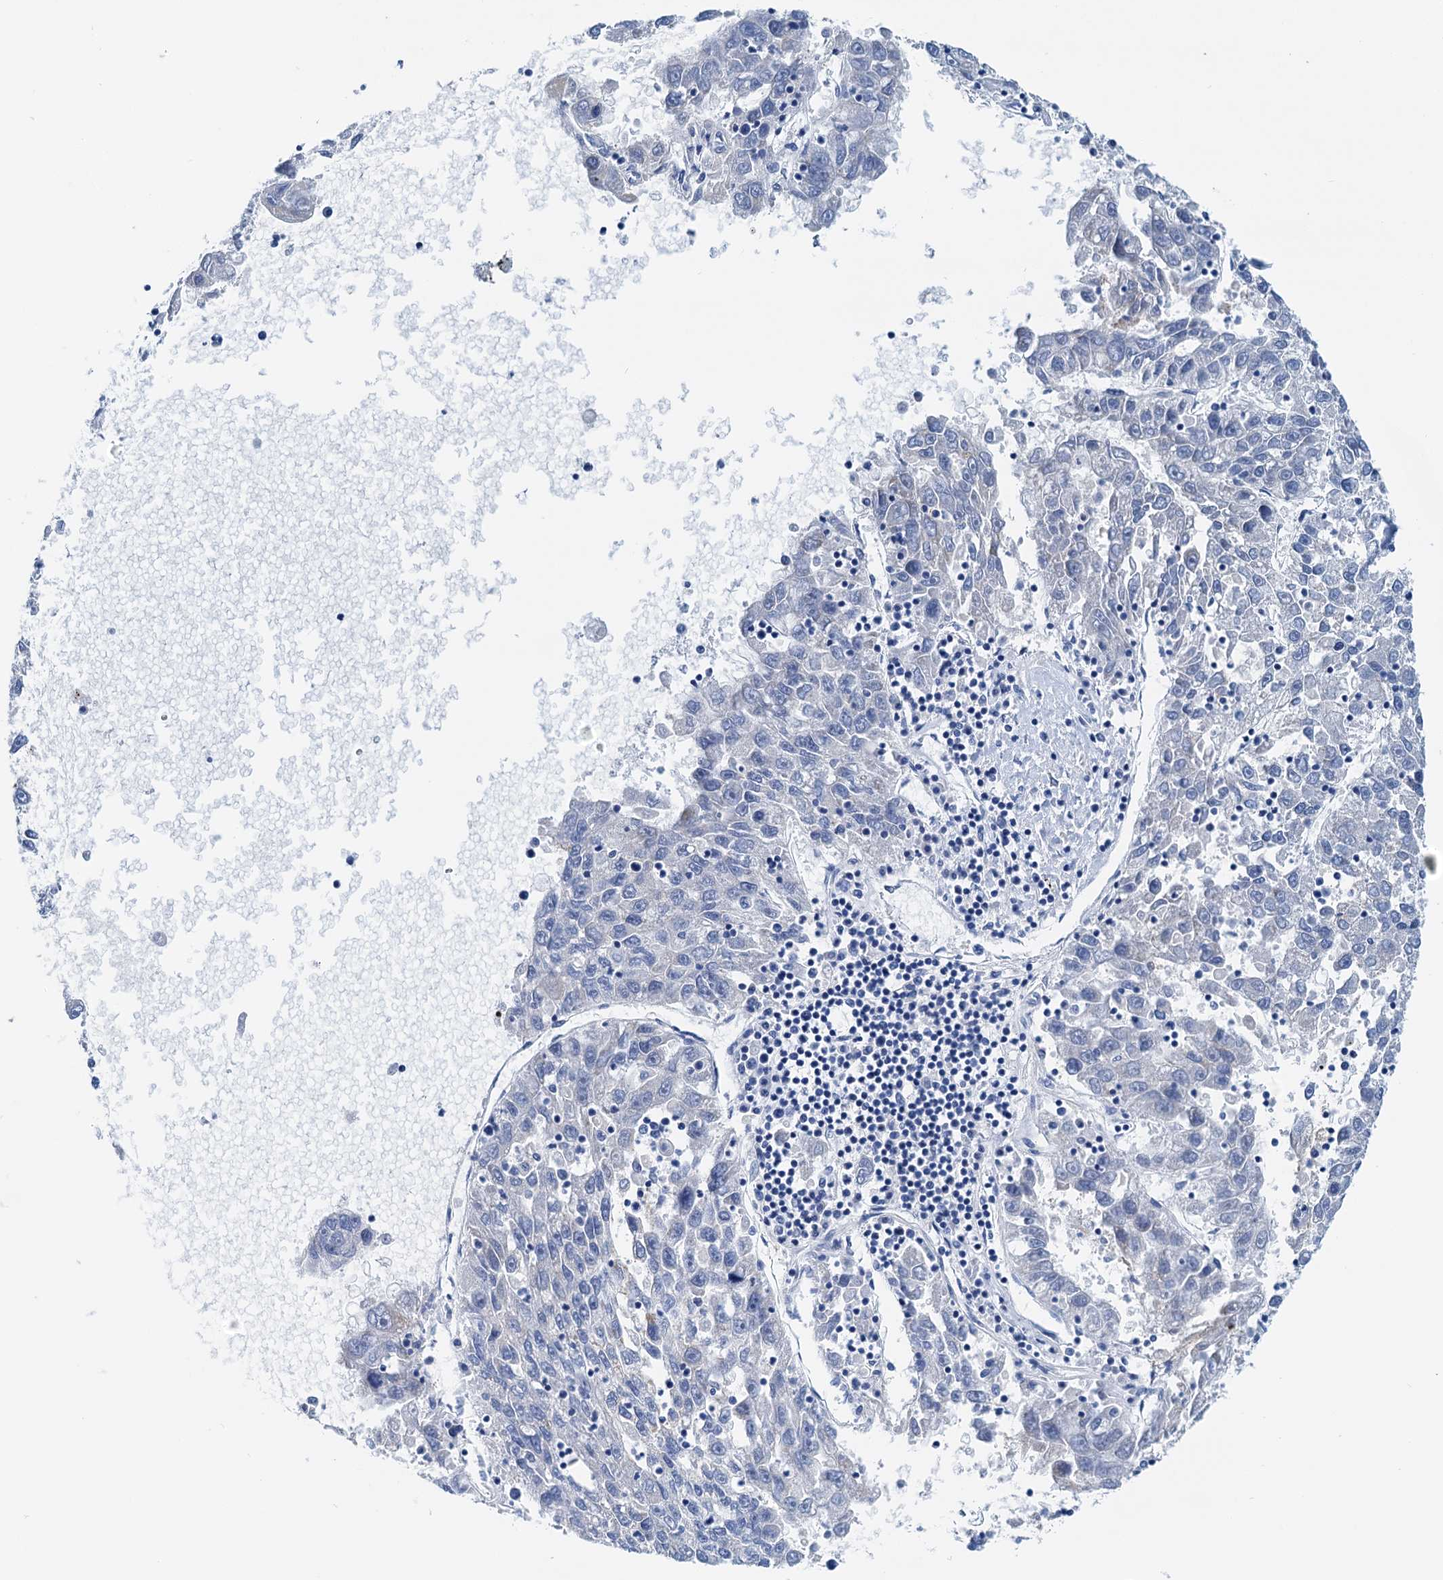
{"staining": {"intensity": "negative", "quantity": "none", "location": "none"}, "tissue": "liver cancer", "cell_type": "Tumor cells", "image_type": "cancer", "snomed": [{"axis": "morphology", "description": "Carcinoma, Hepatocellular, NOS"}, {"axis": "topography", "description": "Liver"}], "caption": "An immunohistochemistry histopathology image of liver cancer (hepatocellular carcinoma) is shown. There is no staining in tumor cells of liver cancer (hepatocellular carcinoma).", "gene": "KNDC1", "patient": {"sex": "male", "age": 49}}